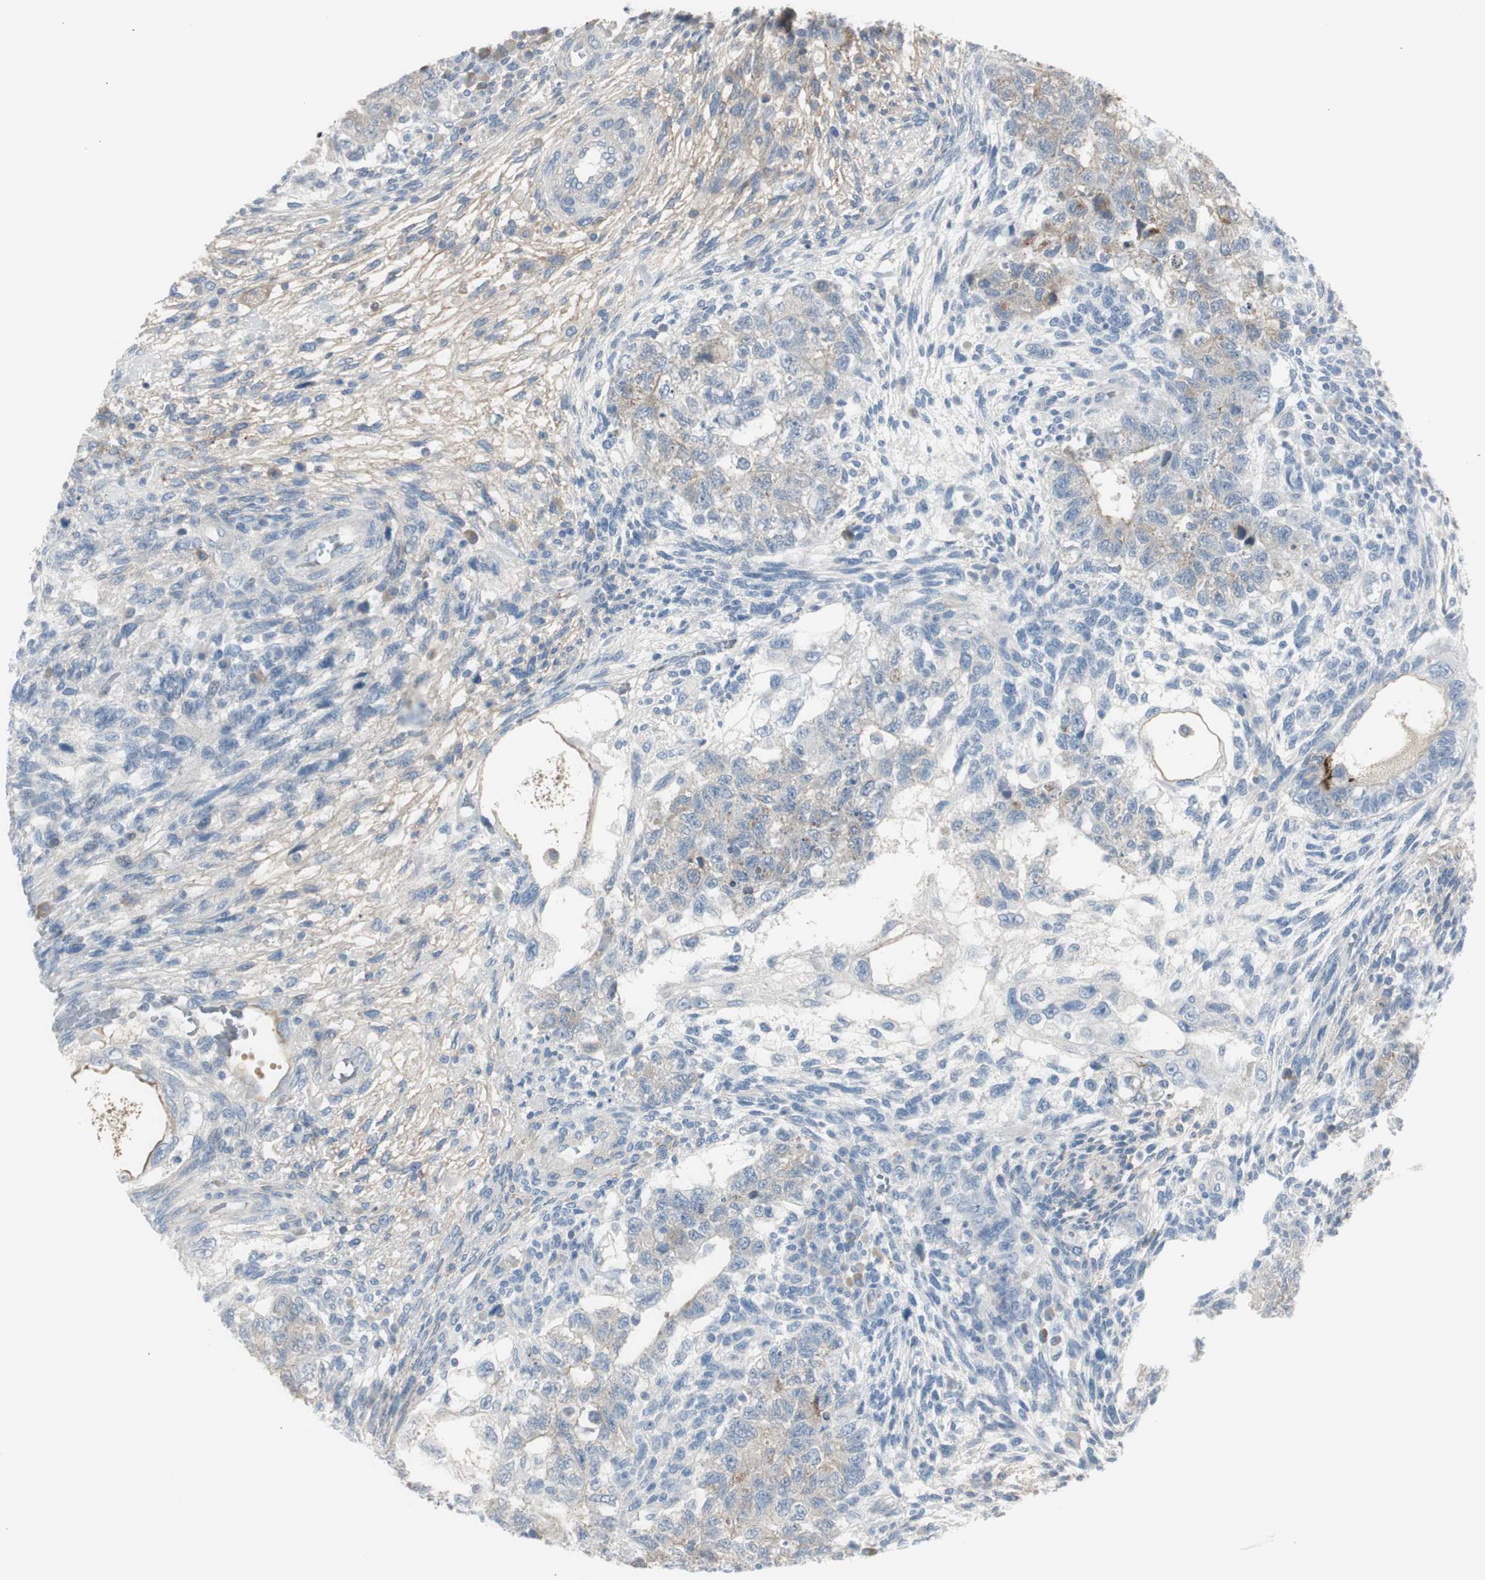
{"staining": {"intensity": "weak", "quantity": "<25%", "location": "cytoplasmic/membranous"}, "tissue": "testis cancer", "cell_type": "Tumor cells", "image_type": "cancer", "snomed": [{"axis": "morphology", "description": "Normal tissue, NOS"}, {"axis": "morphology", "description": "Carcinoma, Embryonal, NOS"}, {"axis": "topography", "description": "Testis"}], "caption": "The photomicrograph displays no staining of tumor cells in testis cancer (embryonal carcinoma).", "gene": "CACNA2D1", "patient": {"sex": "male", "age": 36}}